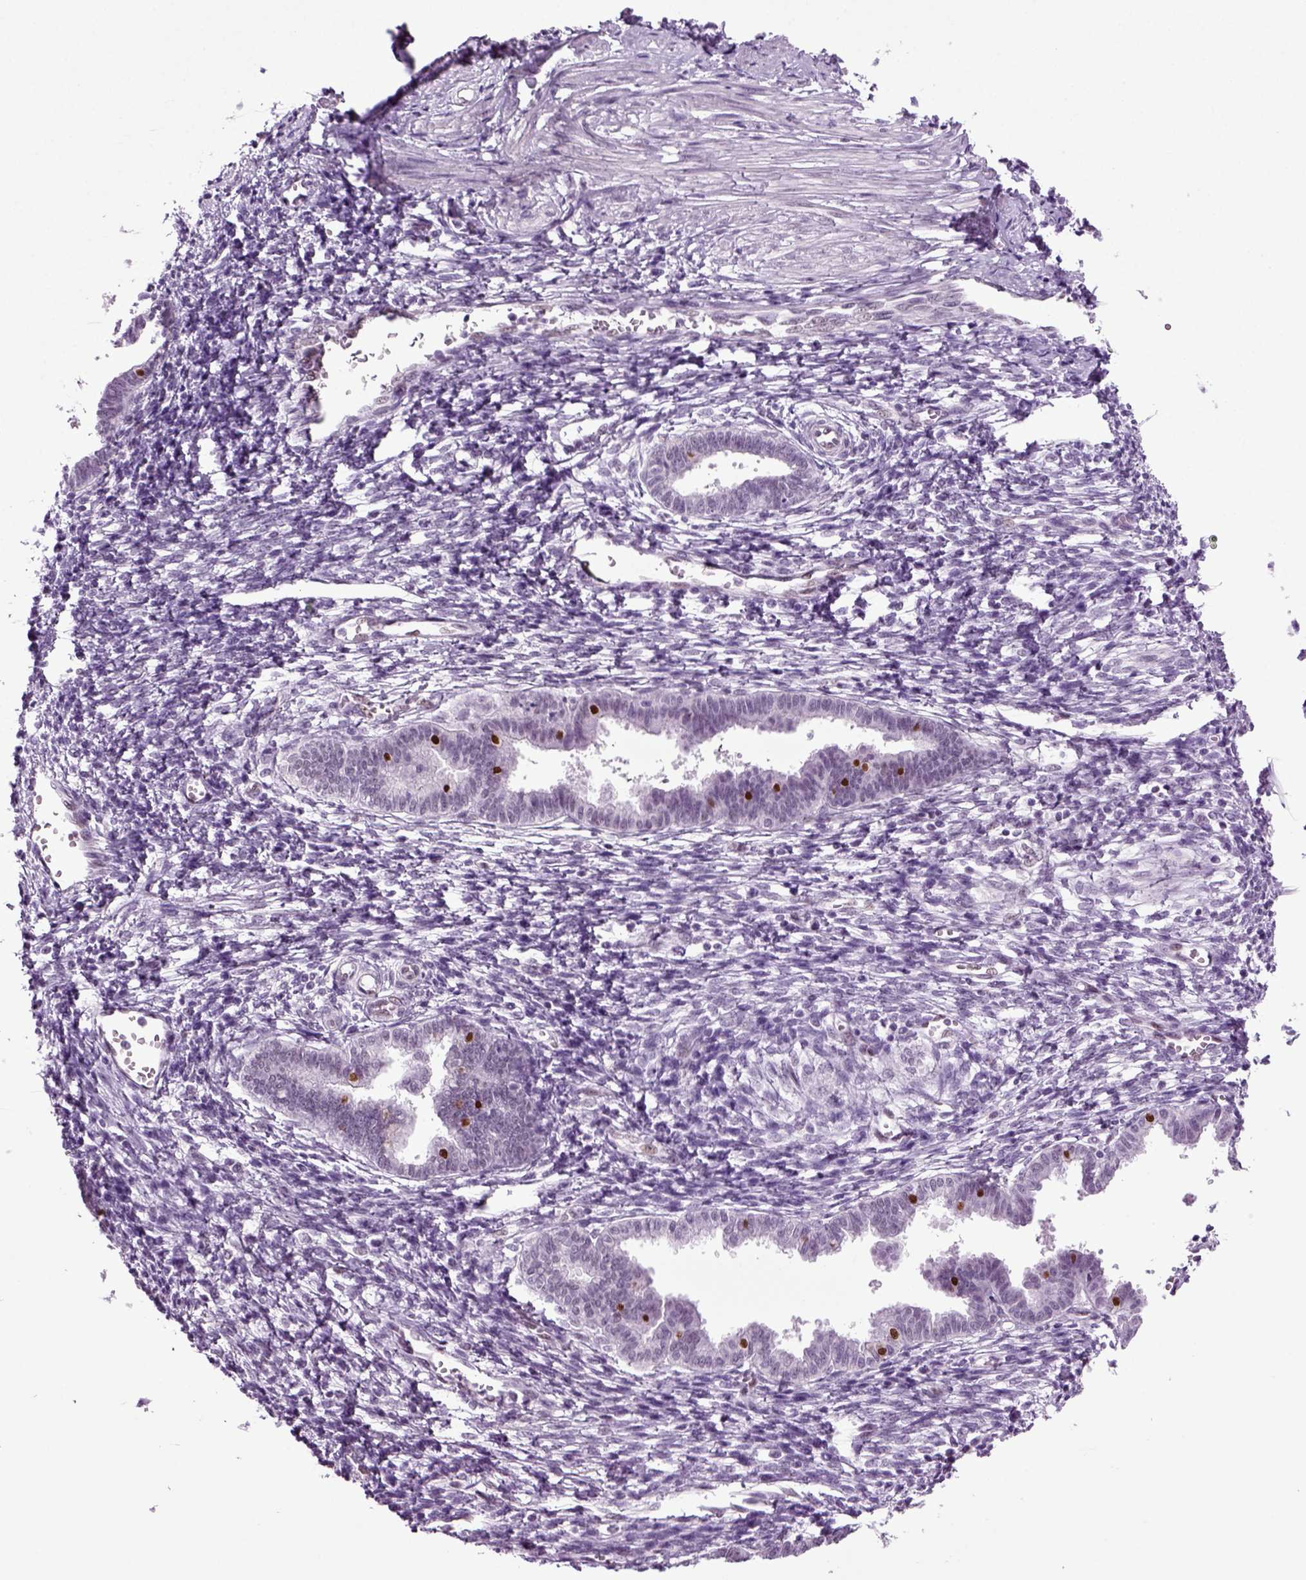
{"staining": {"intensity": "negative", "quantity": "none", "location": "none"}, "tissue": "endometrium", "cell_type": "Cells in endometrial stroma", "image_type": "normal", "snomed": [{"axis": "morphology", "description": "Normal tissue, NOS"}, {"axis": "topography", "description": "Cervix"}, {"axis": "topography", "description": "Endometrium"}], "caption": "This is an immunohistochemistry (IHC) micrograph of normal endometrium. There is no positivity in cells in endometrial stroma.", "gene": "RFX3", "patient": {"sex": "female", "age": 37}}